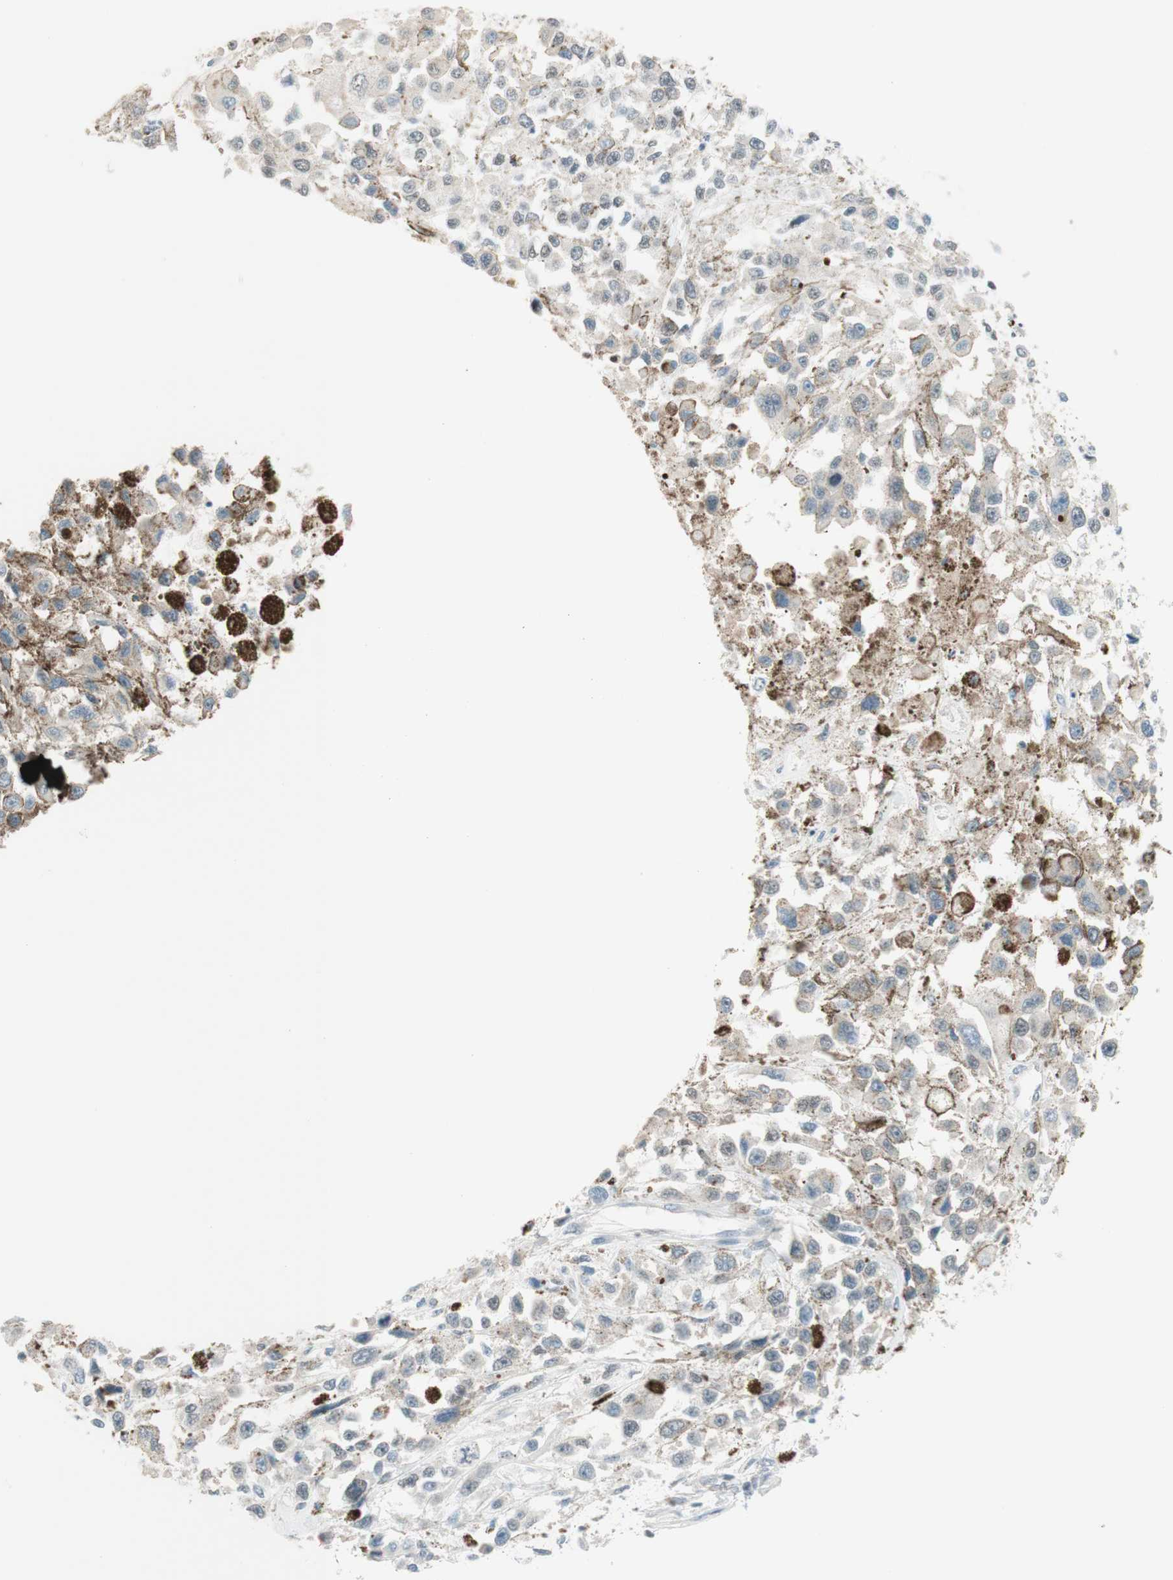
{"staining": {"intensity": "weak", "quantity": "<25%", "location": "nuclear"}, "tissue": "melanoma", "cell_type": "Tumor cells", "image_type": "cancer", "snomed": [{"axis": "morphology", "description": "Malignant melanoma, Metastatic site"}, {"axis": "topography", "description": "Lymph node"}], "caption": "This is an immunohistochemistry image of malignant melanoma (metastatic site). There is no staining in tumor cells.", "gene": "JPH1", "patient": {"sex": "male", "age": 59}}